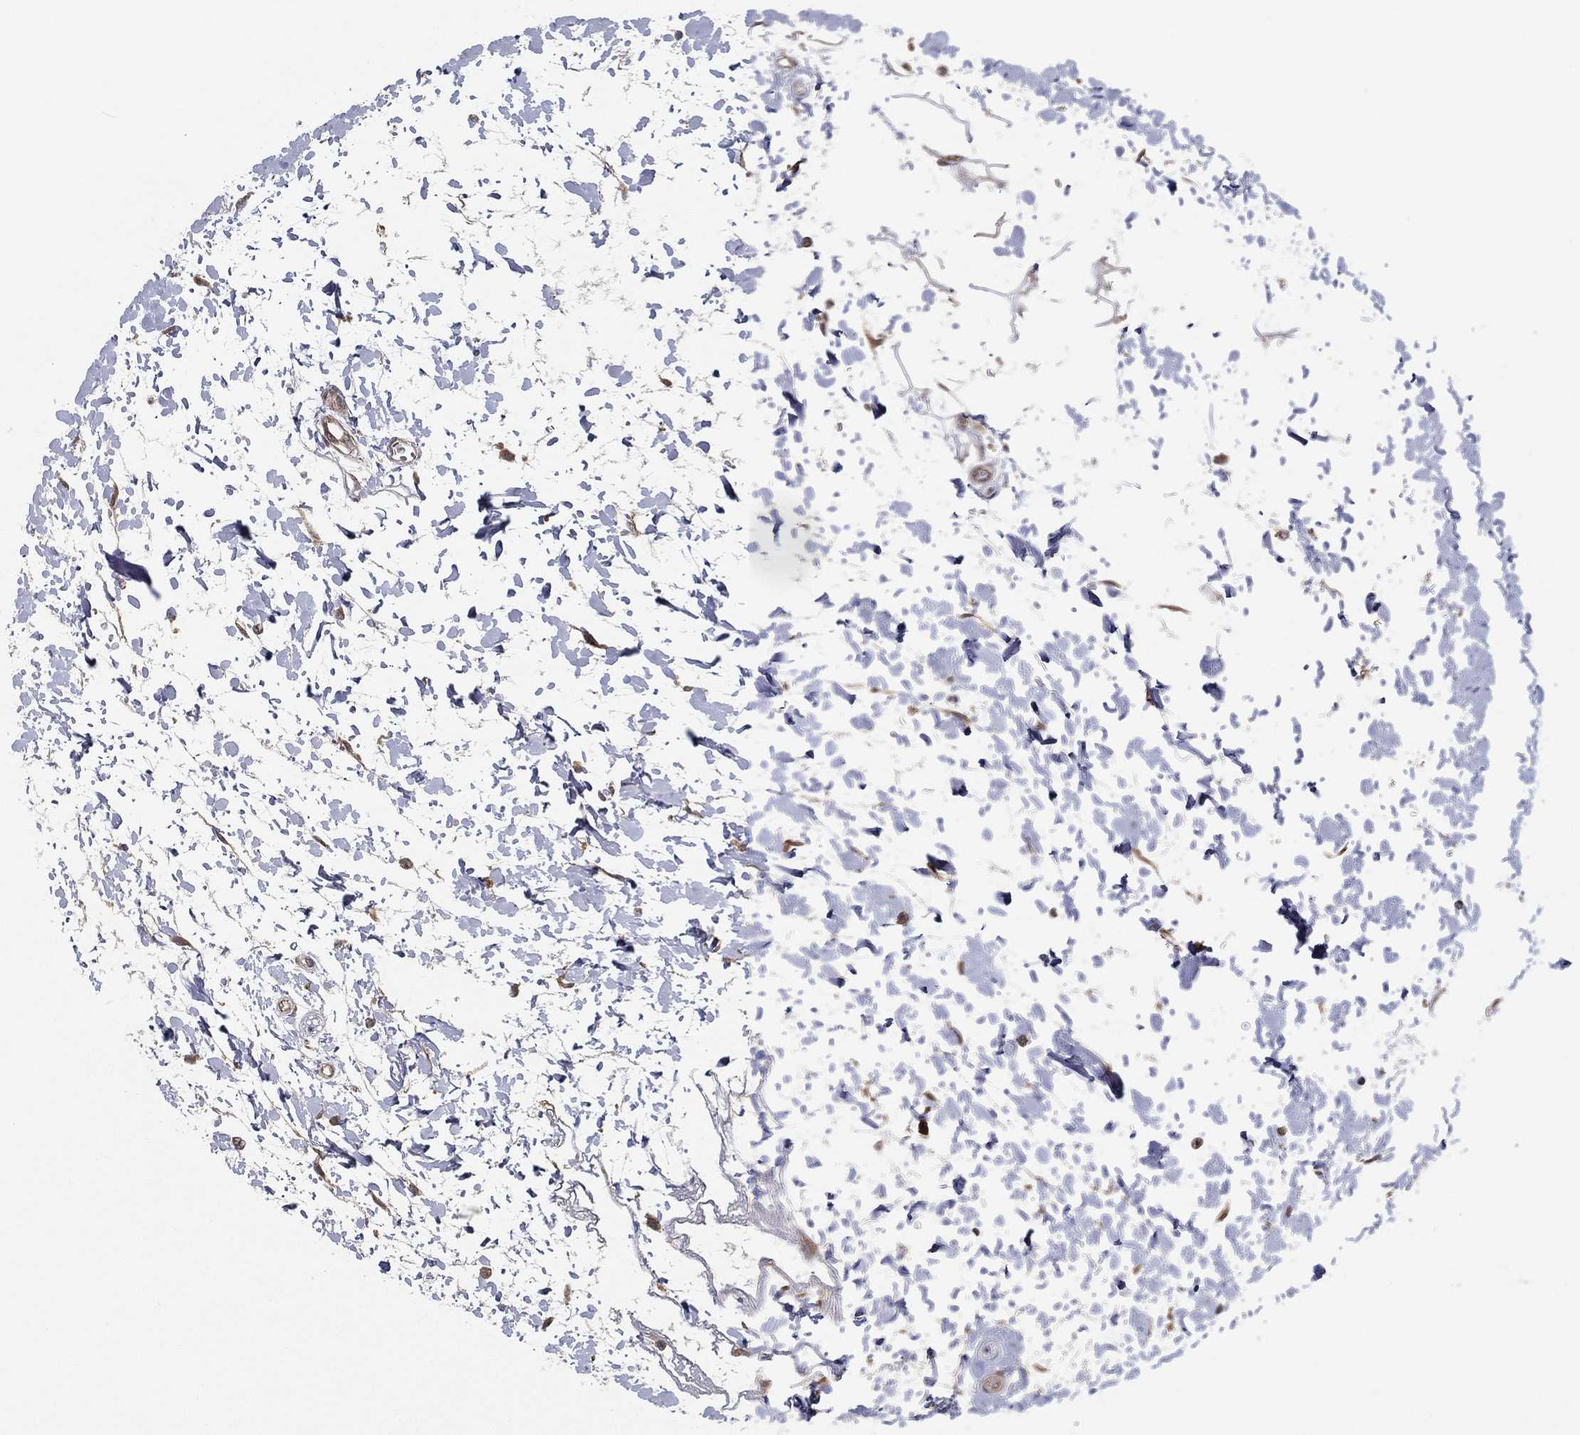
{"staining": {"intensity": "strong", "quantity": ">75%", "location": "cytoplasmic/membranous"}, "tissue": "stomach", "cell_type": "Glandular cells", "image_type": "normal", "snomed": [{"axis": "morphology", "description": "Normal tissue, NOS"}, {"axis": "topography", "description": "Stomach"}], "caption": "A high-resolution histopathology image shows immunohistochemistry (IHC) staining of benign stomach, which exhibits strong cytoplasmic/membranous expression in about >75% of glandular cells. (Stains: DAB in brown, nuclei in blue, Microscopy: brightfield microscopy at high magnification).", "gene": "UACA", "patient": {"sex": "male", "age": 54}}